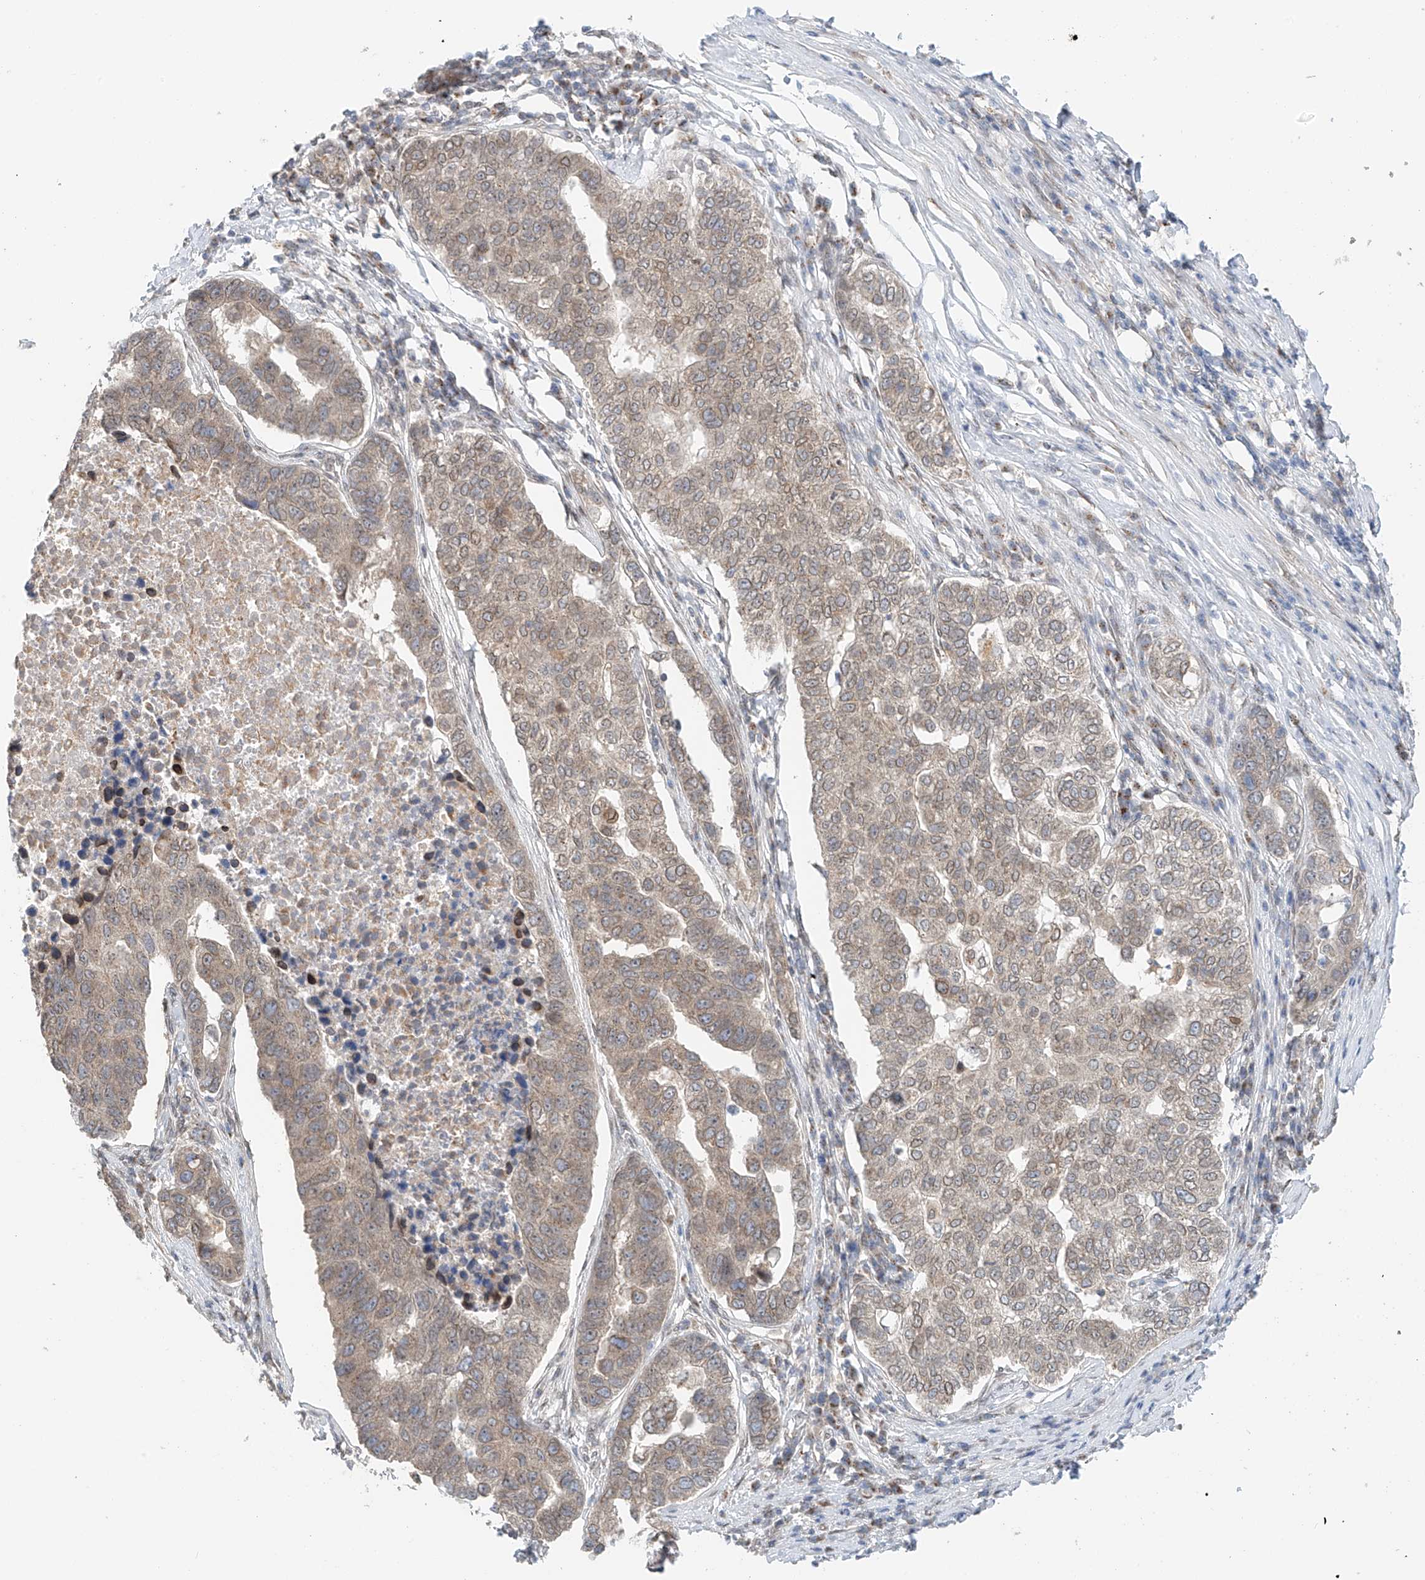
{"staining": {"intensity": "moderate", "quantity": "<25%", "location": "cytoplasmic/membranous,nuclear"}, "tissue": "pancreatic cancer", "cell_type": "Tumor cells", "image_type": "cancer", "snomed": [{"axis": "morphology", "description": "Adenocarcinoma, NOS"}, {"axis": "topography", "description": "Pancreas"}], "caption": "About <25% of tumor cells in pancreatic cancer (adenocarcinoma) demonstrate moderate cytoplasmic/membranous and nuclear protein staining as visualized by brown immunohistochemical staining.", "gene": "STARD9", "patient": {"sex": "female", "age": 61}}